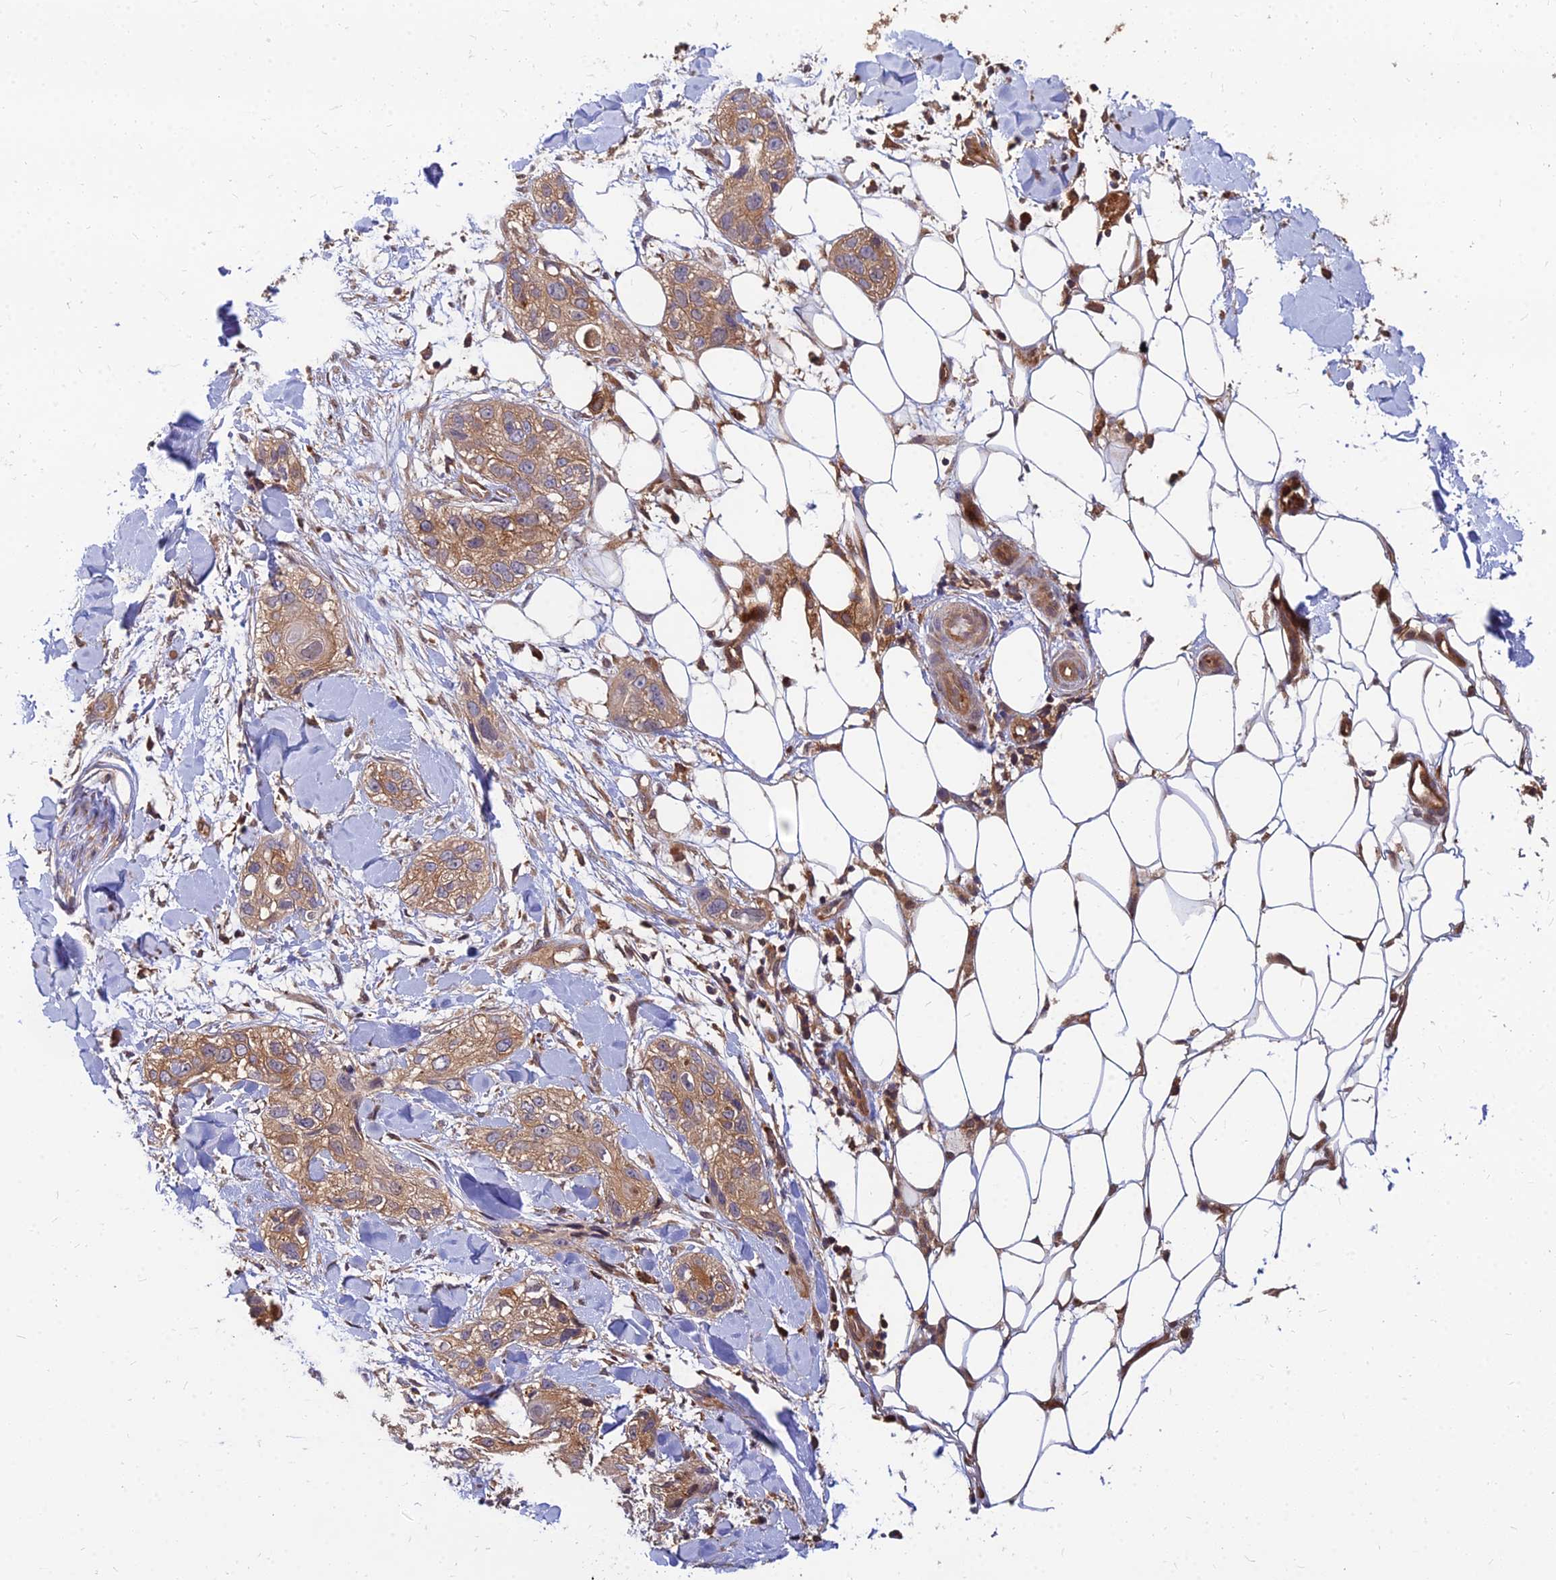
{"staining": {"intensity": "moderate", "quantity": ">75%", "location": "cytoplasmic/membranous"}, "tissue": "skin cancer", "cell_type": "Tumor cells", "image_type": "cancer", "snomed": [{"axis": "morphology", "description": "Normal tissue, NOS"}, {"axis": "morphology", "description": "Squamous cell carcinoma, NOS"}, {"axis": "topography", "description": "Skin"}], "caption": "Immunohistochemistry (IHC) of human skin cancer demonstrates medium levels of moderate cytoplasmic/membranous staining in approximately >75% of tumor cells.", "gene": "CCT6B", "patient": {"sex": "male", "age": 72}}